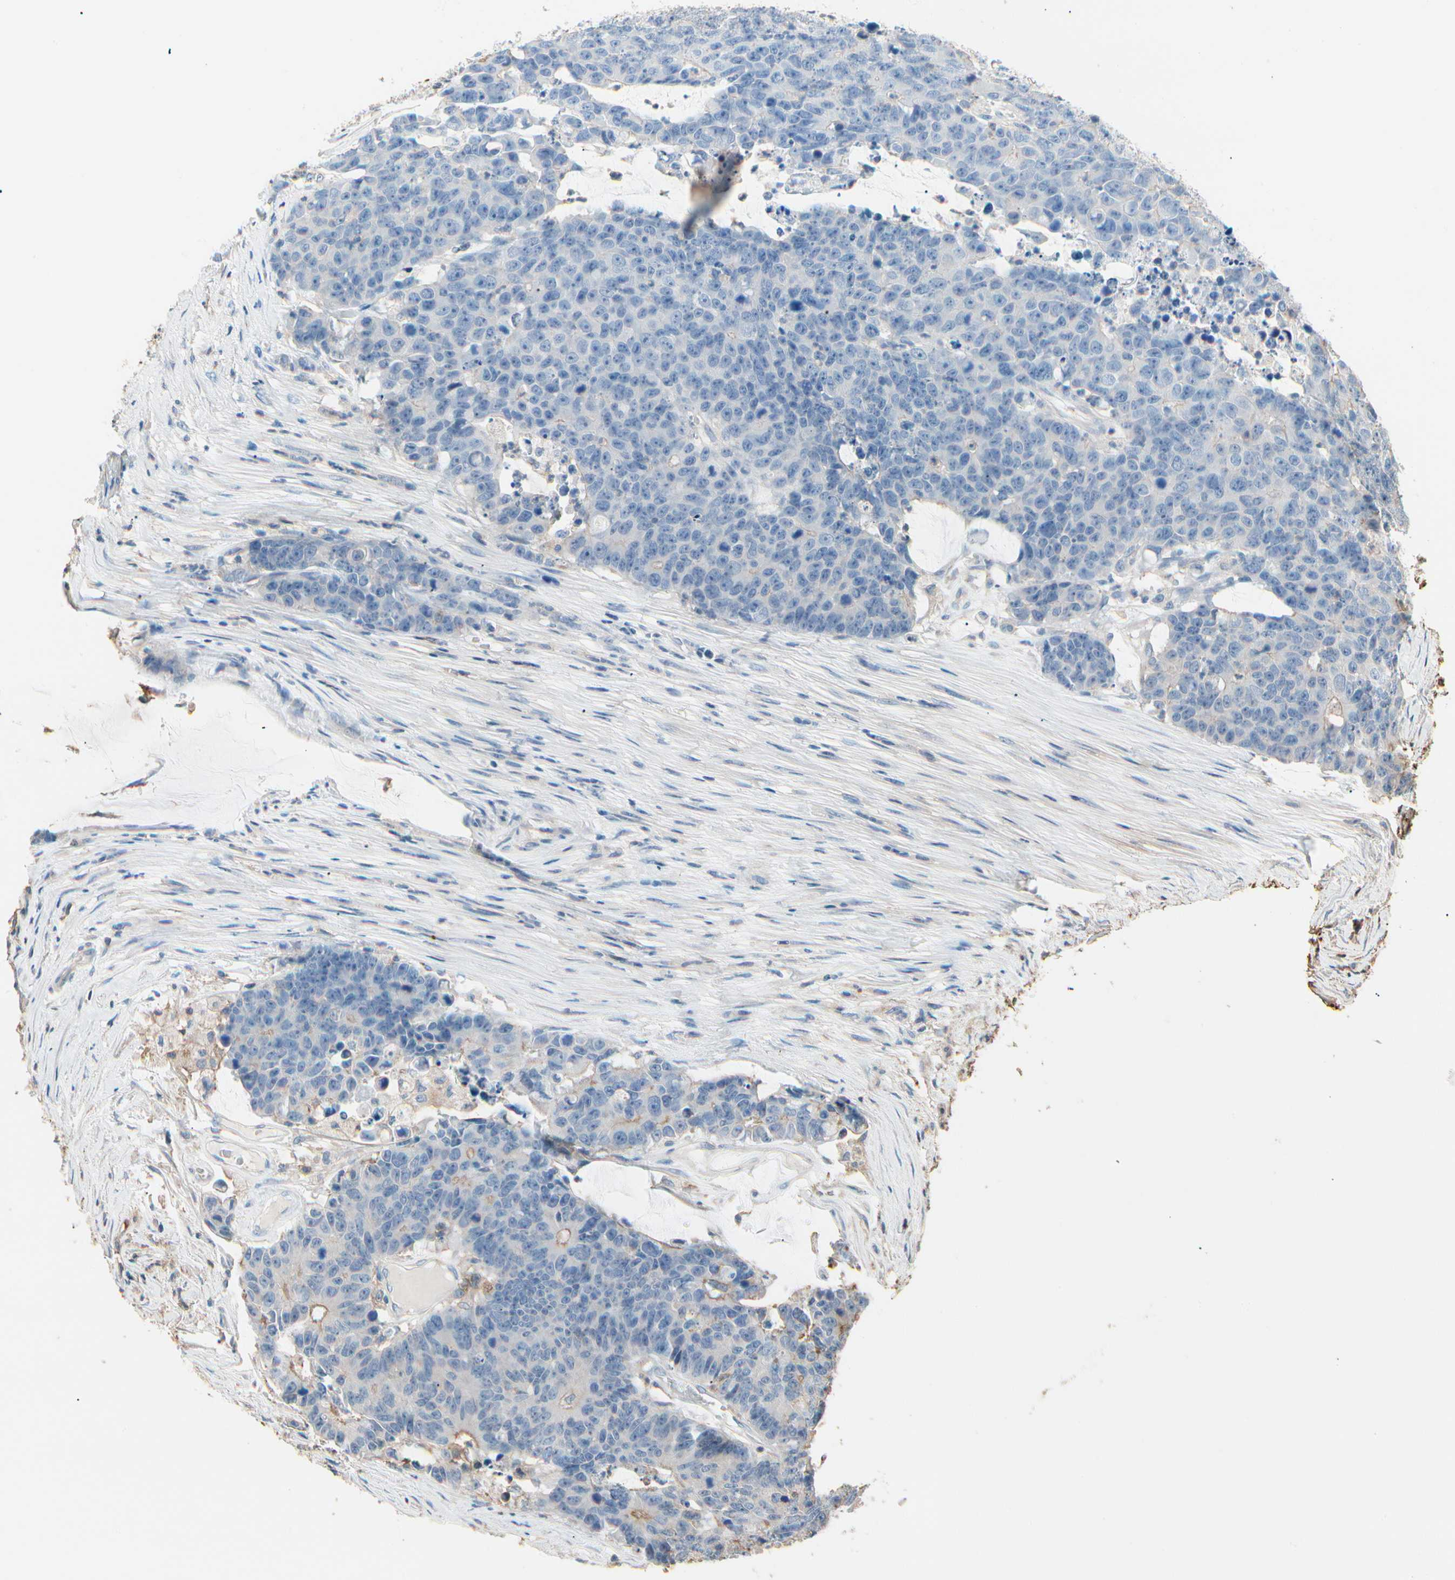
{"staining": {"intensity": "weak", "quantity": "<25%", "location": "cytoplasmic/membranous"}, "tissue": "colorectal cancer", "cell_type": "Tumor cells", "image_type": "cancer", "snomed": [{"axis": "morphology", "description": "Adenocarcinoma, NOS"}, {"axis": "topography", "description": "Colon"}], "caption": "An image of colorectal adenocarcinoma stained for a protein exhibits no brown staining in tumor cells. Nuclei are stained in blue.", "gene": "MAPK13", "patient": {"sex": "female", "age": 86}}